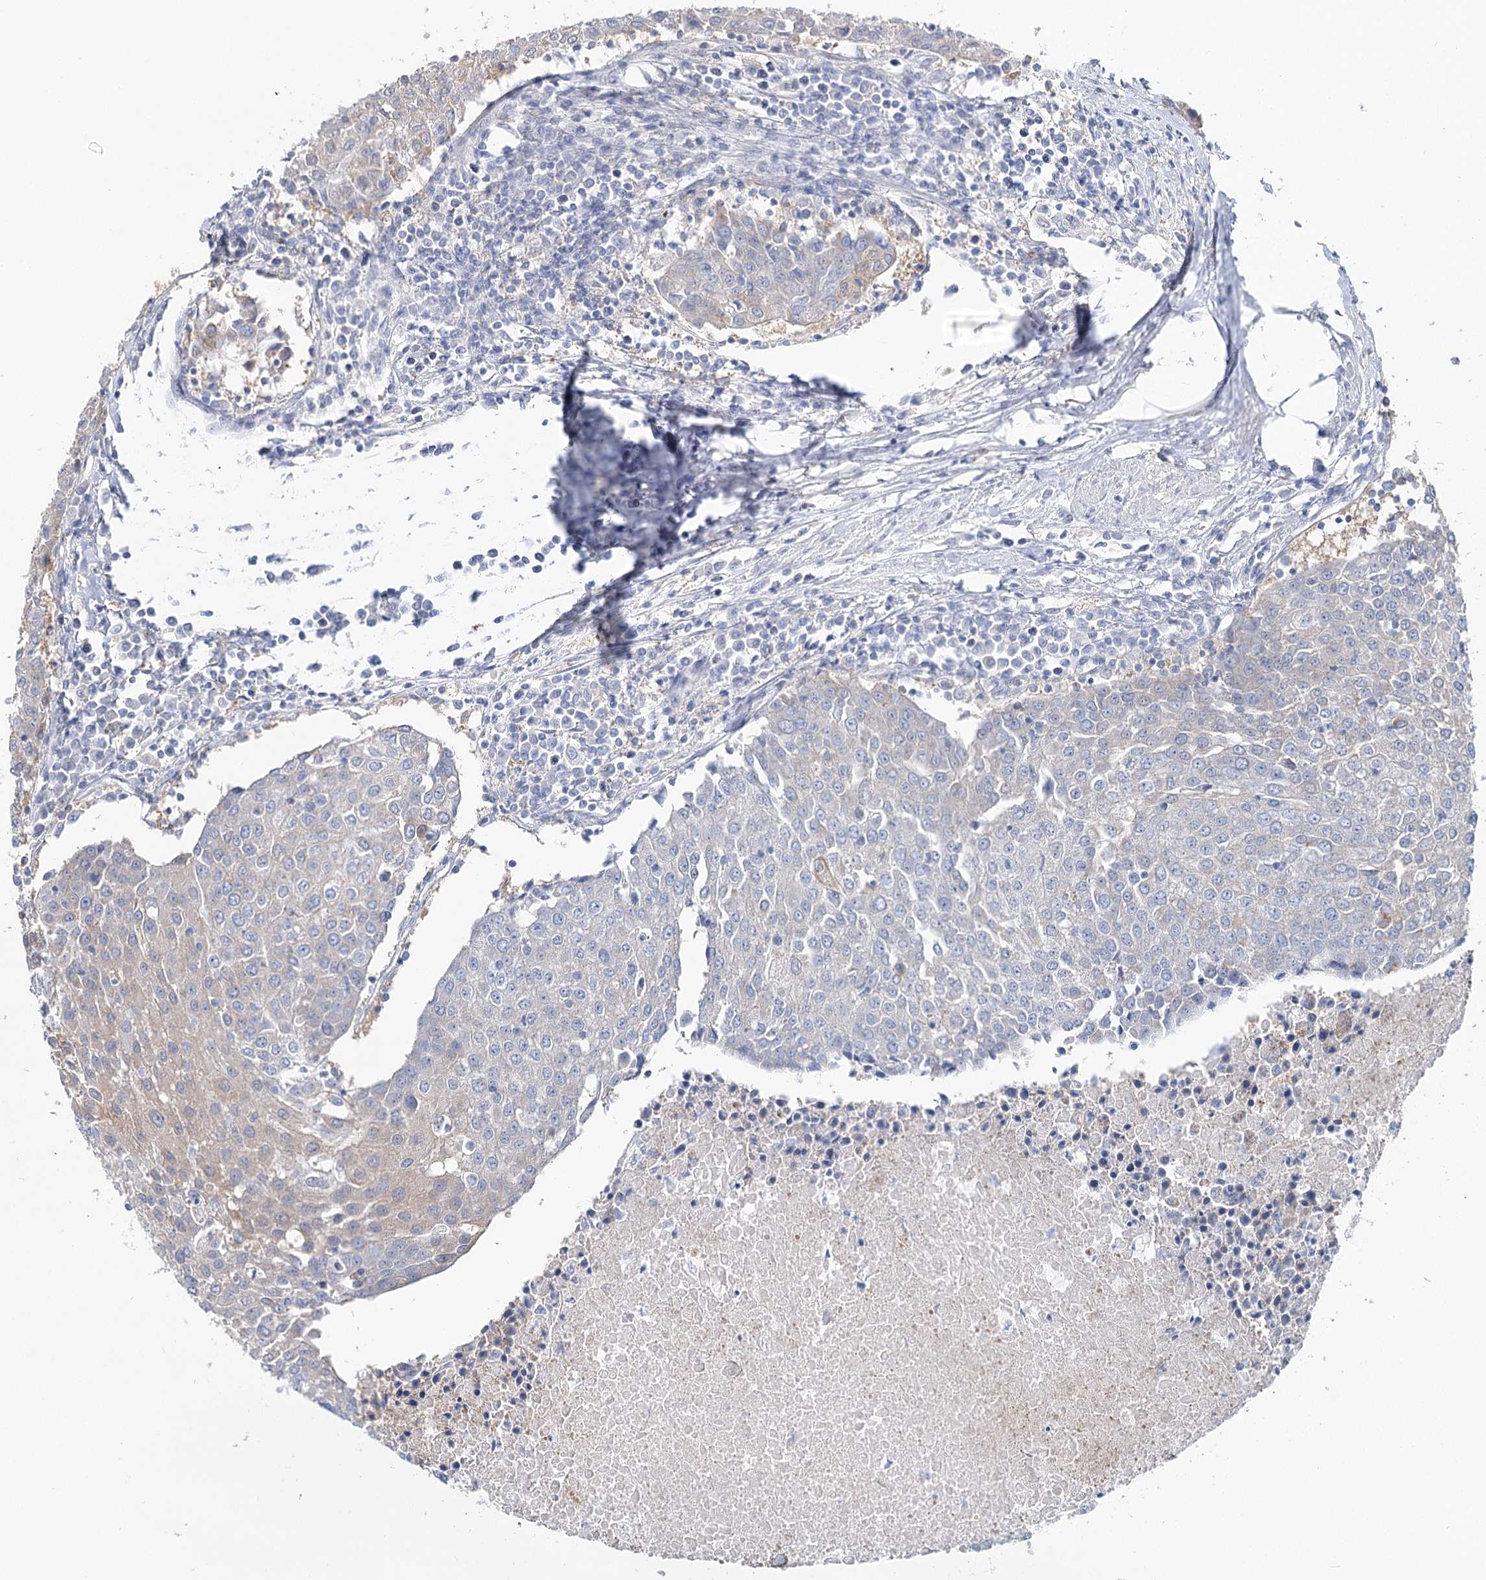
{"staining": {"intensity": "negative", "quantity": "none", "location": "none"}, "tissue": "urothelial cancer", "cell_type": "Tumor cells", "image_type": "cancer", "snomed": [{"axis": "morphology", "description": "Urothelial carcinoma, High grade"}, {"axis": "topography", "description": "Urinary bladder"}], "caption": "Tumor cells show no significant protein positivity in high-grade urothelial carcinoma.", "gene": "UGP2", "patient": {"sex": "female", "age": 85}}